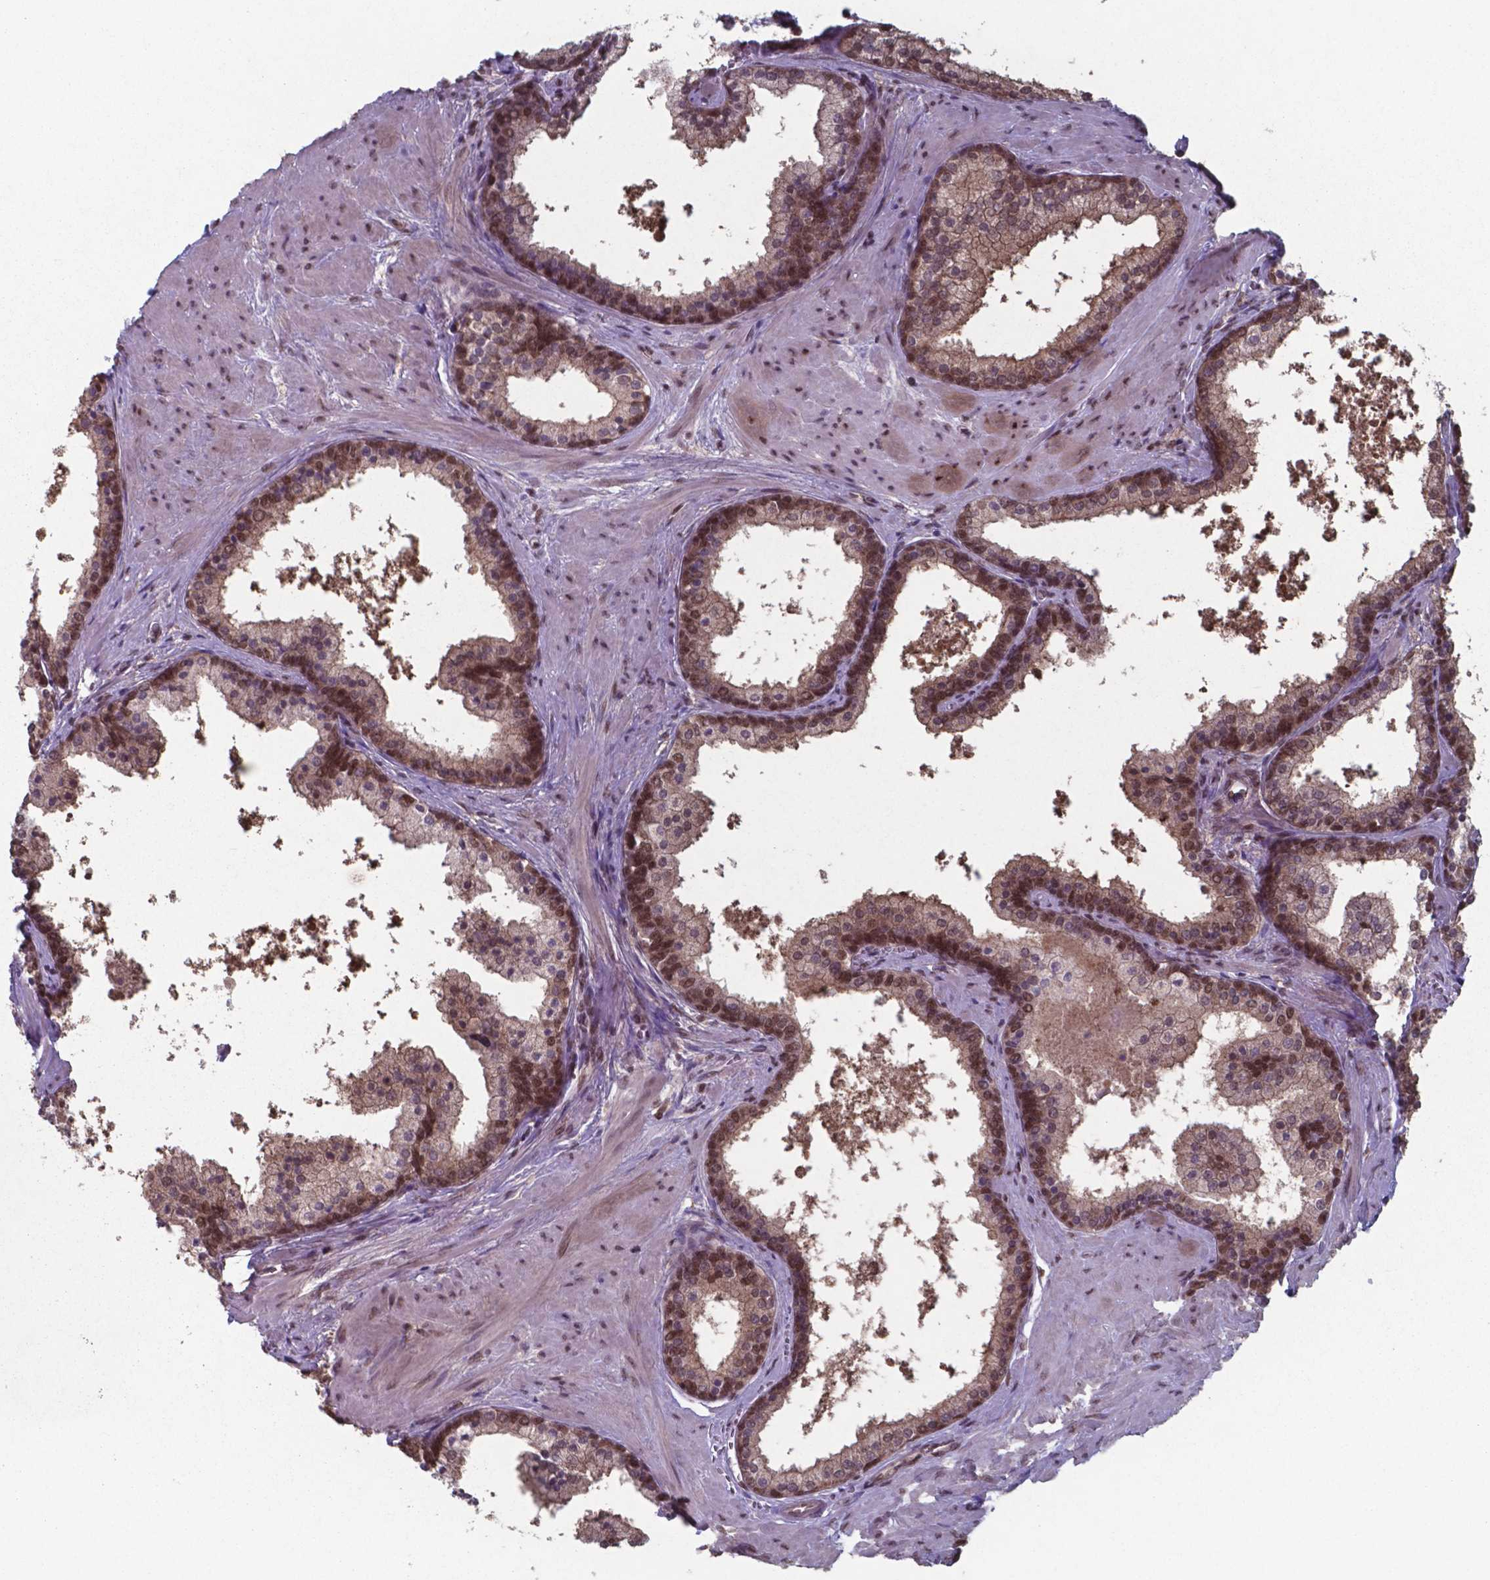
{"staining": {"intensity": "strong", "quantity": ">75%", "location": "nuclear"}, "tissue": "prostate", "cell_type": "Glandular cells", "image_type": "normal", "snomed": [{"axis": "morphology", "description": "Normal tissue, NOS"}, {"axis": "topography", "description": "Prostate"}], "caption": "Immunohistochemistry histopathology image of normal human prostate stained for a protein (brown), which reveals high levels of strong nuclear positivity in about >75% of glandular cells.", "gene": "UBA1", "patient": {"sex": "male", "age": 61}}